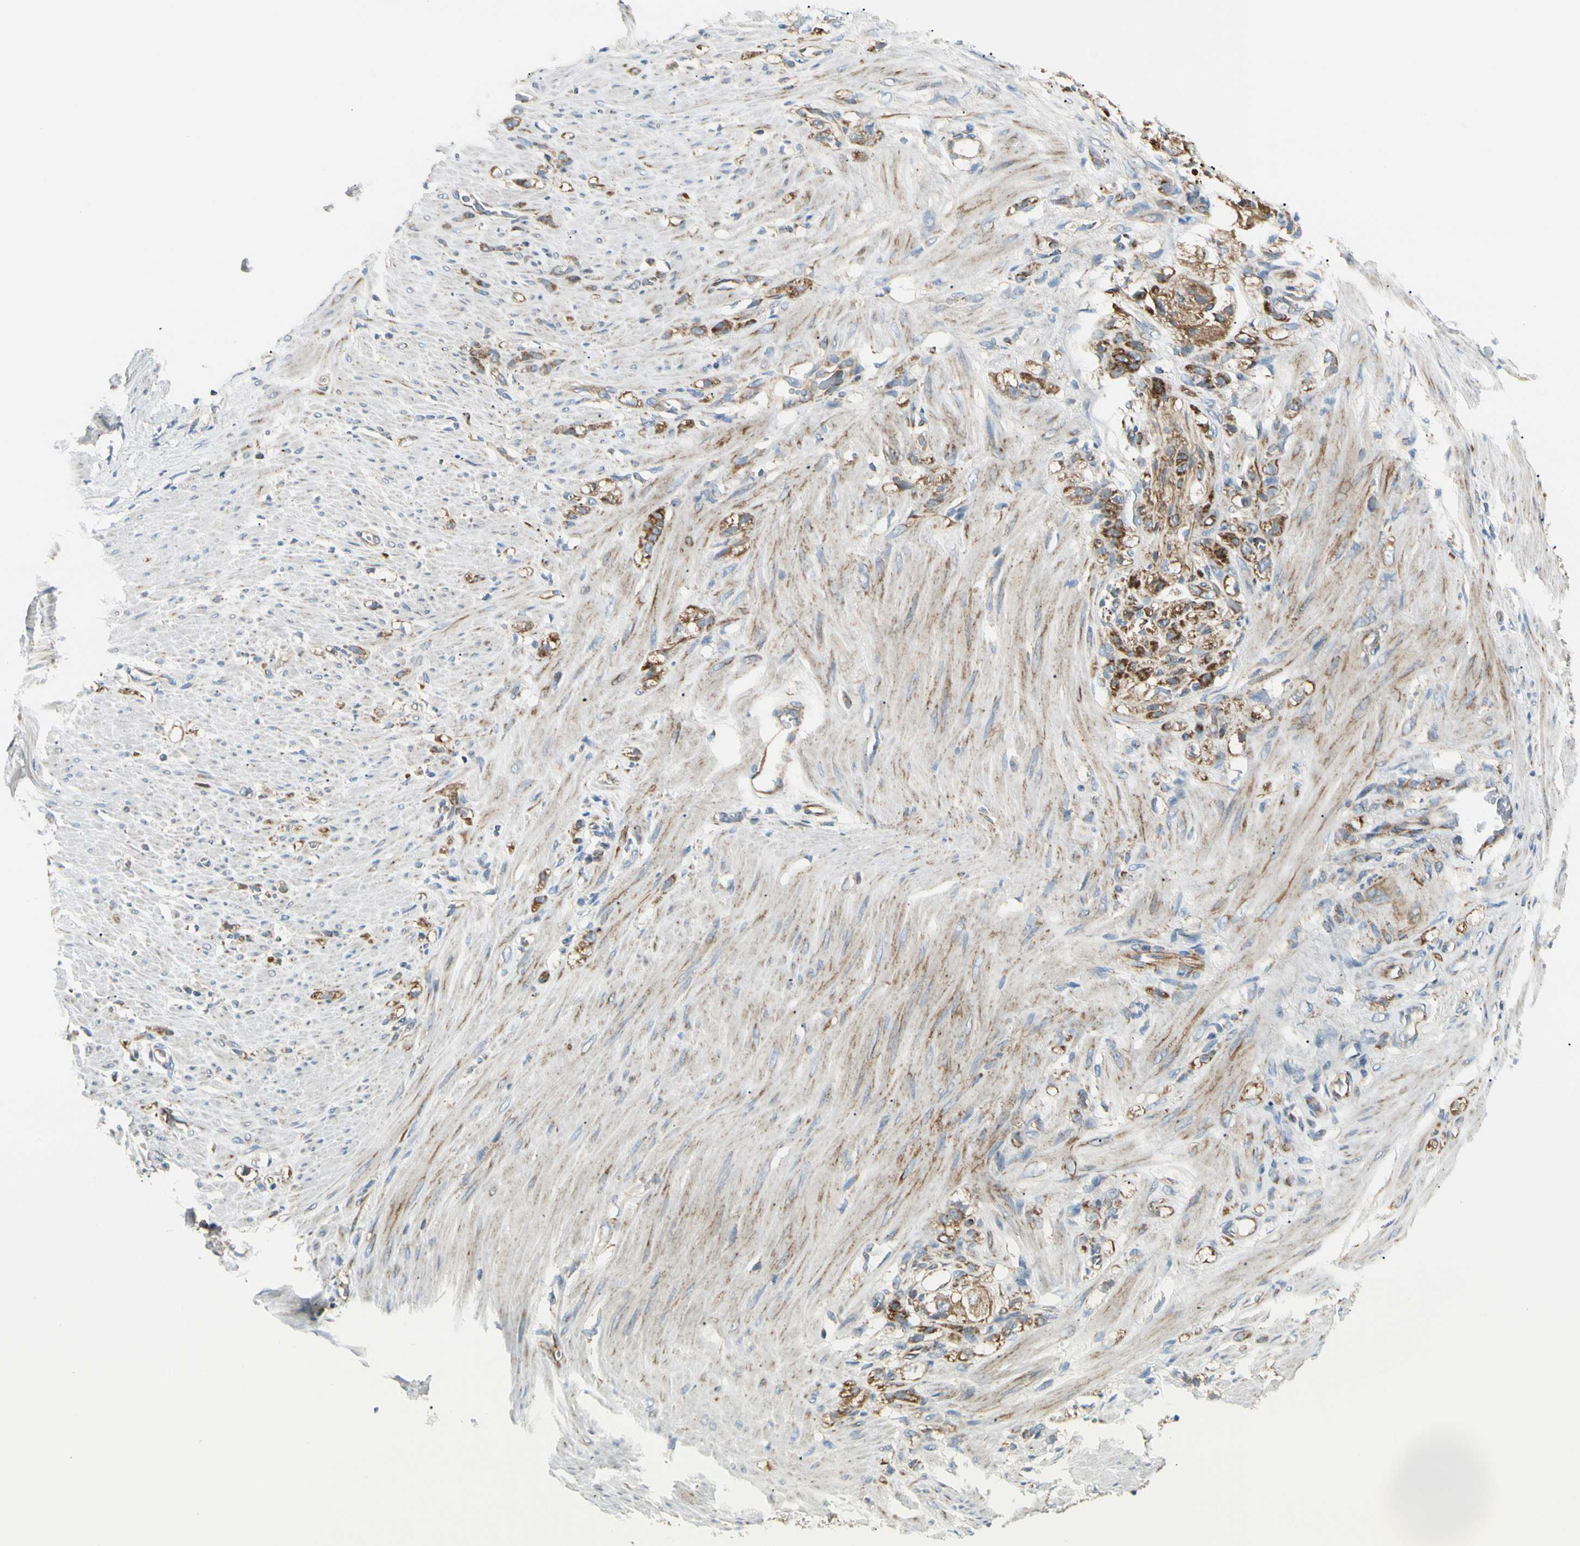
{"staining": {"intensity": "strong", "quantity": ">75%", "location": "cytoplasmic/membranous"}, "tissue": "stomach cancer", "cell_type": "Tumor cells", "image_type": "cancer", "snomed": [{"axis": "morphology", "description": "Adenocarcinoma, NOS"}, {"axis": "topography", "description": "Stomach"}], "caption": "Protein staining demonstrates strong cytoplasmic/membranous staining in approximately >75% of tumor cells in stomach cancer.", "gene": "TBC1D10A", "patient": {"sex": "male", "age": 82}}